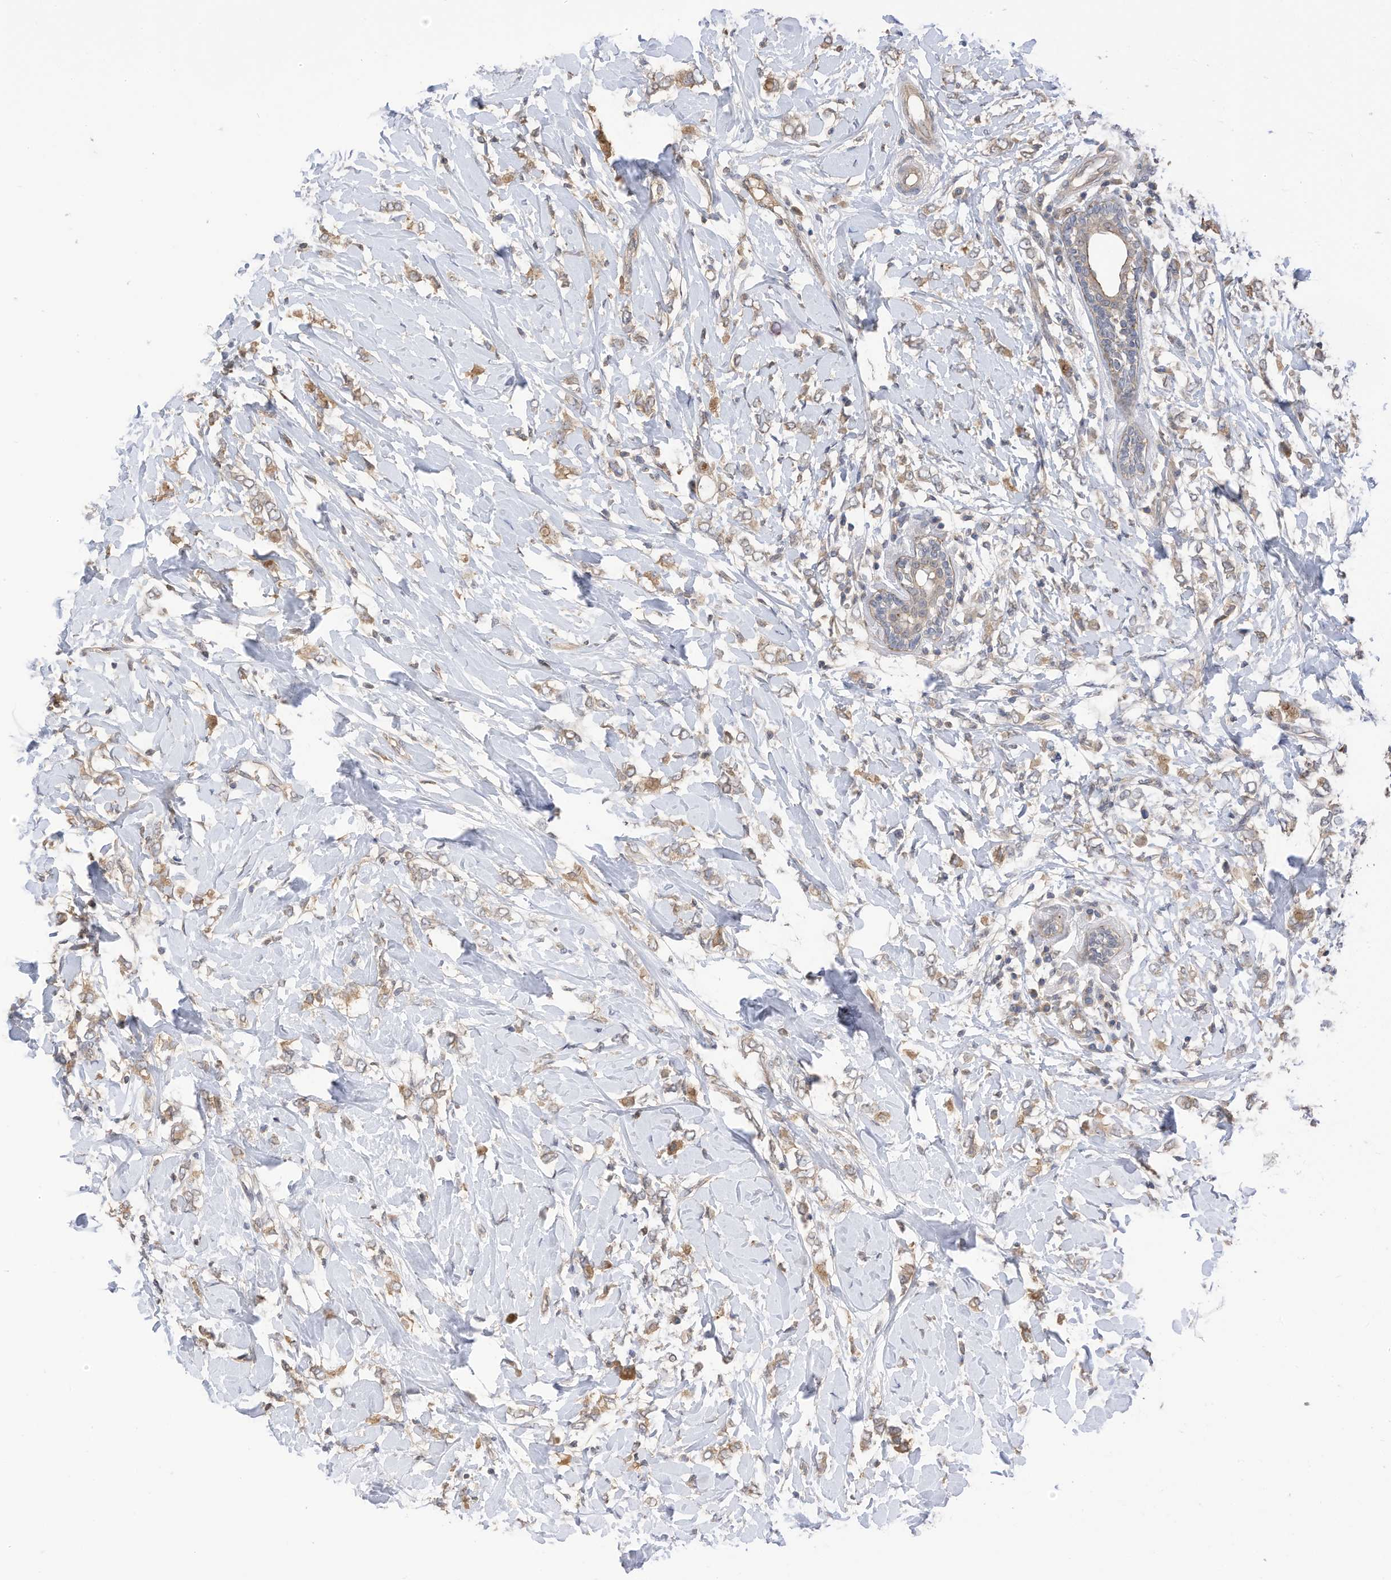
{"staining": {"intensity": "moderate", "quantity": "25%-75%", "location": "cytoplasmic/membranous"}, "tissue": "breast cancer", "cell_type": "Tumor cells", "image_type": "cancer", "snomed": [{"axis": "morphology", "description": "Normal tissue, NOS"}, {"axis": "morphology", "description": "Lobular carcinoma"}, {"axis": "topography", "description": "Breast"}], "caption": "Breast cancer (lobular carcinoma) was stained to show a protein in brown. There is medium levels of moderate cytoplasmic/membranous positivity in about 25%-75% of tumor cells. (Stains: DAB in brown, nuclei in blue, Microscopy: brightfield microscopy at high magnification).", "gene": "REC8", "patient": {"sex": "female", "age": 47}}